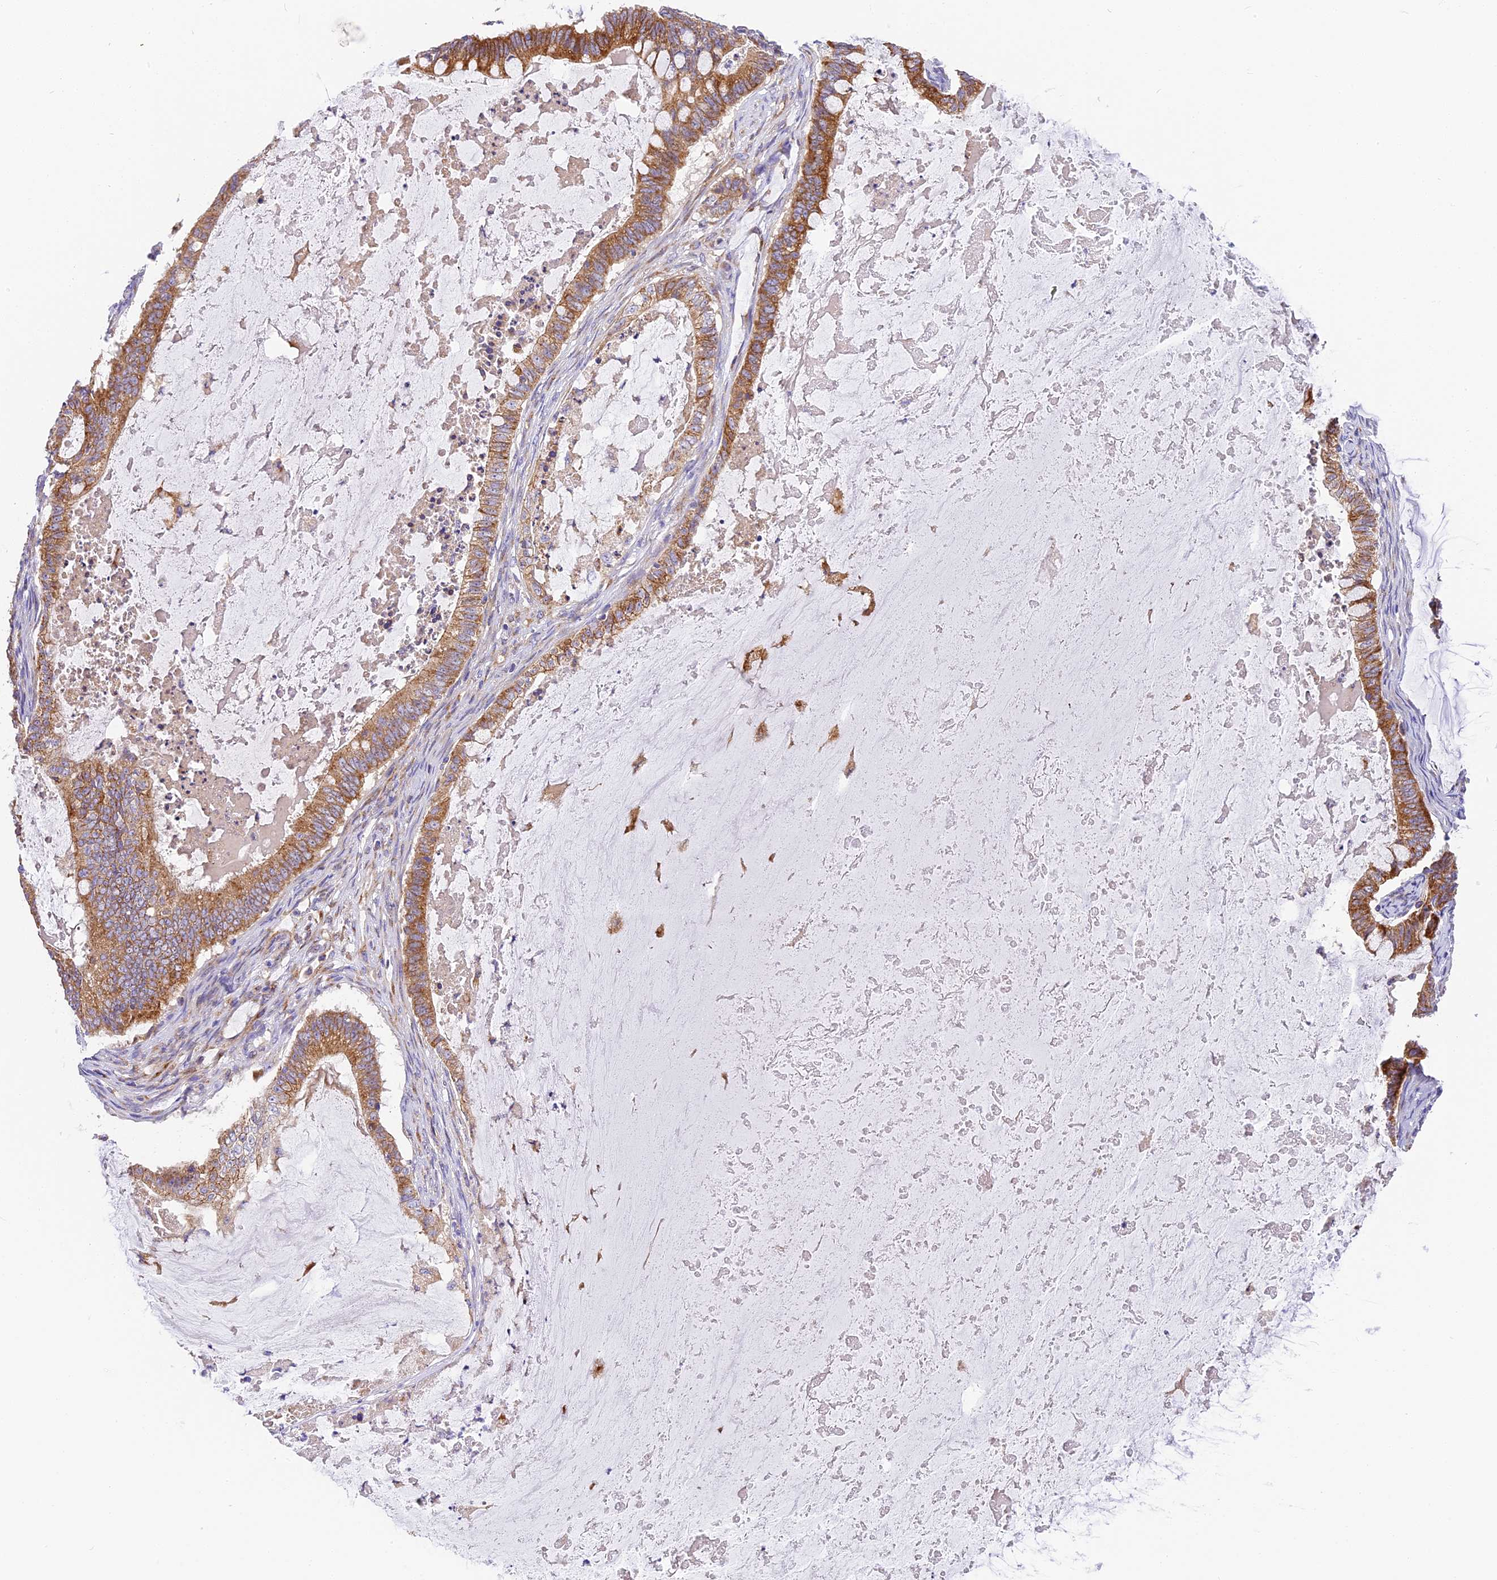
{"staining": {"intensity": "moderate", "quantity": ">75%", "location": "cytoplasmic/membranous"}, "tissue": "ovarian cancer", "cell_type": "Tumor cells", "image_type": "cancer", "snomed": [{"axis": "morphology", "description": "Cystadenocarcinoma, mucinous, NOS"}, {"axis": "topography", "description": "Ovary"}], "caption": "Protein positivity by immunohistochemistry reveals moderate cytoplasmic/membranous expression in about >75% of tumor cells in mucinous cystadenocarcinoma (ovarian).", "gene": "MRAS", "patient": {"sex": "female", "age": 61}}